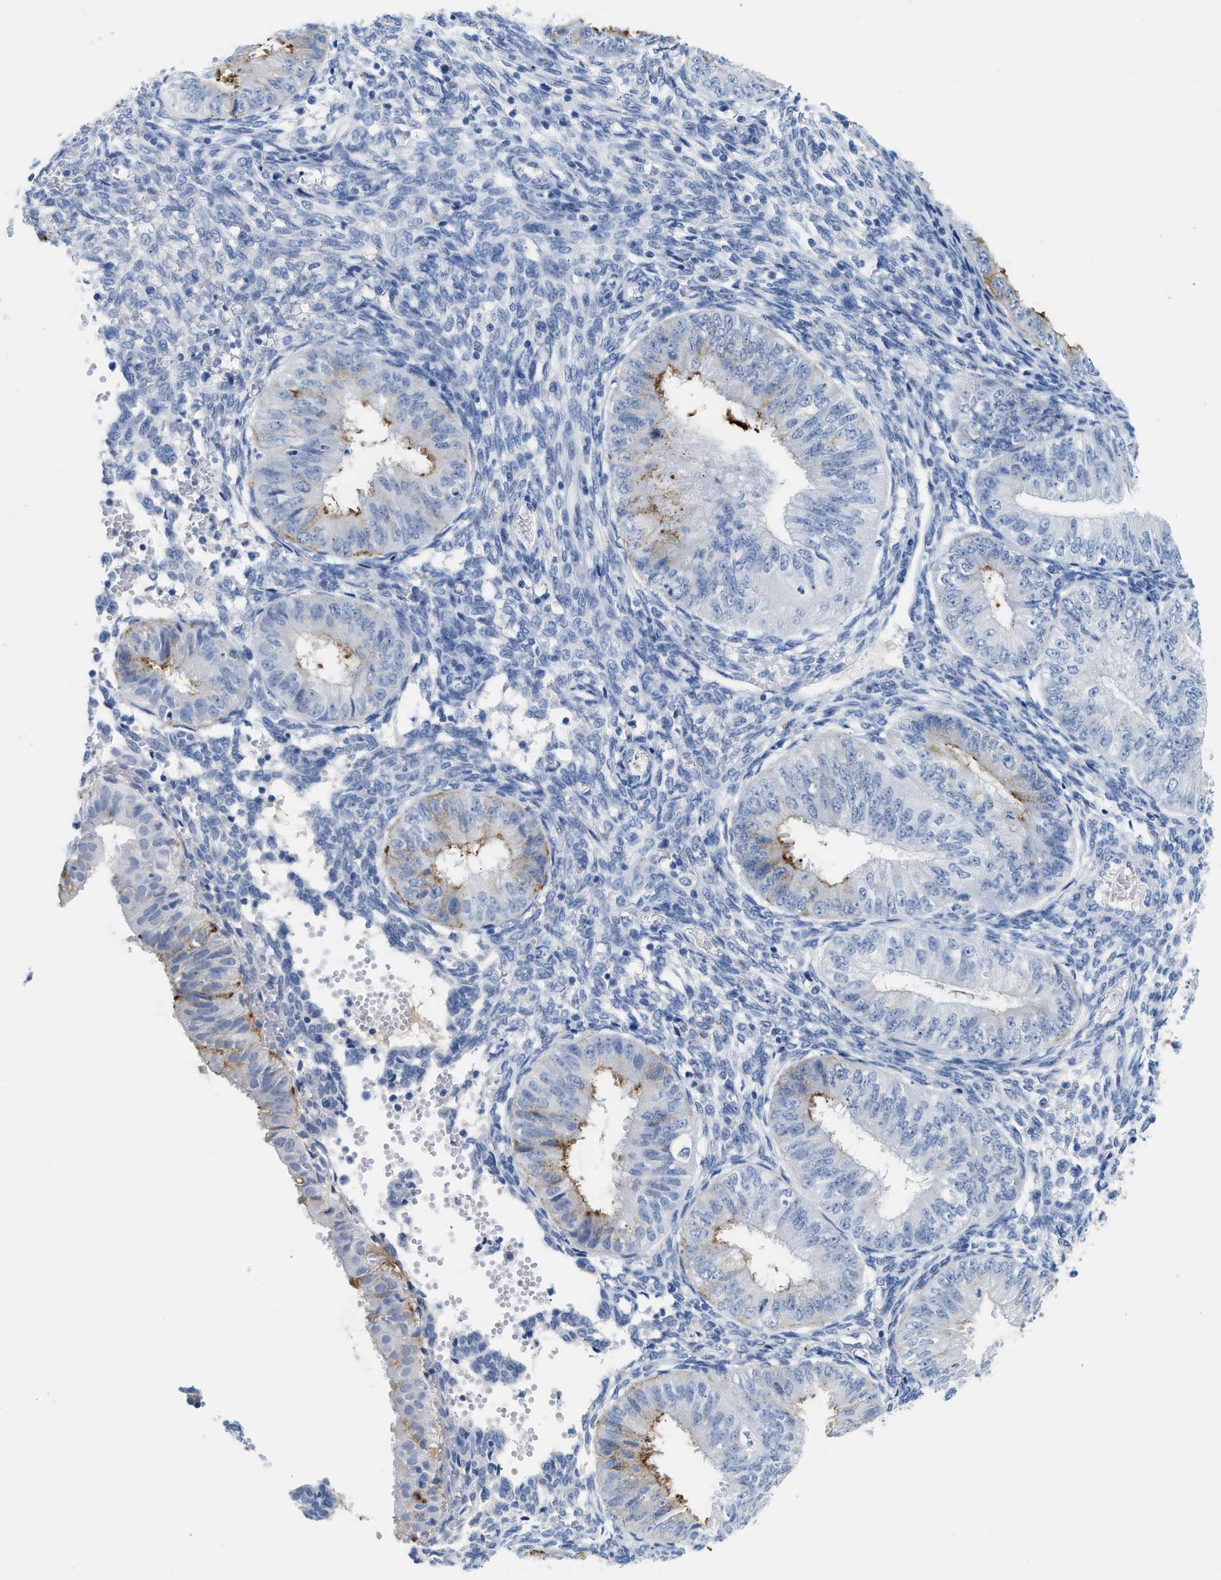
{"staining": {"intensity": "moderate", "quantity": "<25%", "location": "cytoplasmic/membranous"}, "tissue": "endometrial cancer", "cell_type": "Tumor cells", "image_type": "cancer", "snomed": [{"axis": "morphology", "description": "Normal tissue, NOS"}, {"axis": "morphology", "description": "Adenocarcinoma, NOS"}, {"axis": "topography", "description": "Endometrium"}], "caption": "Immunohistochemical staining of human endometrial cancer shows low levels of moderate cytoplasmic/membranous protein expression in about <25% of tumor cells.", "gene": "TNR", "patient": {"sex": "female", "age": 53}}